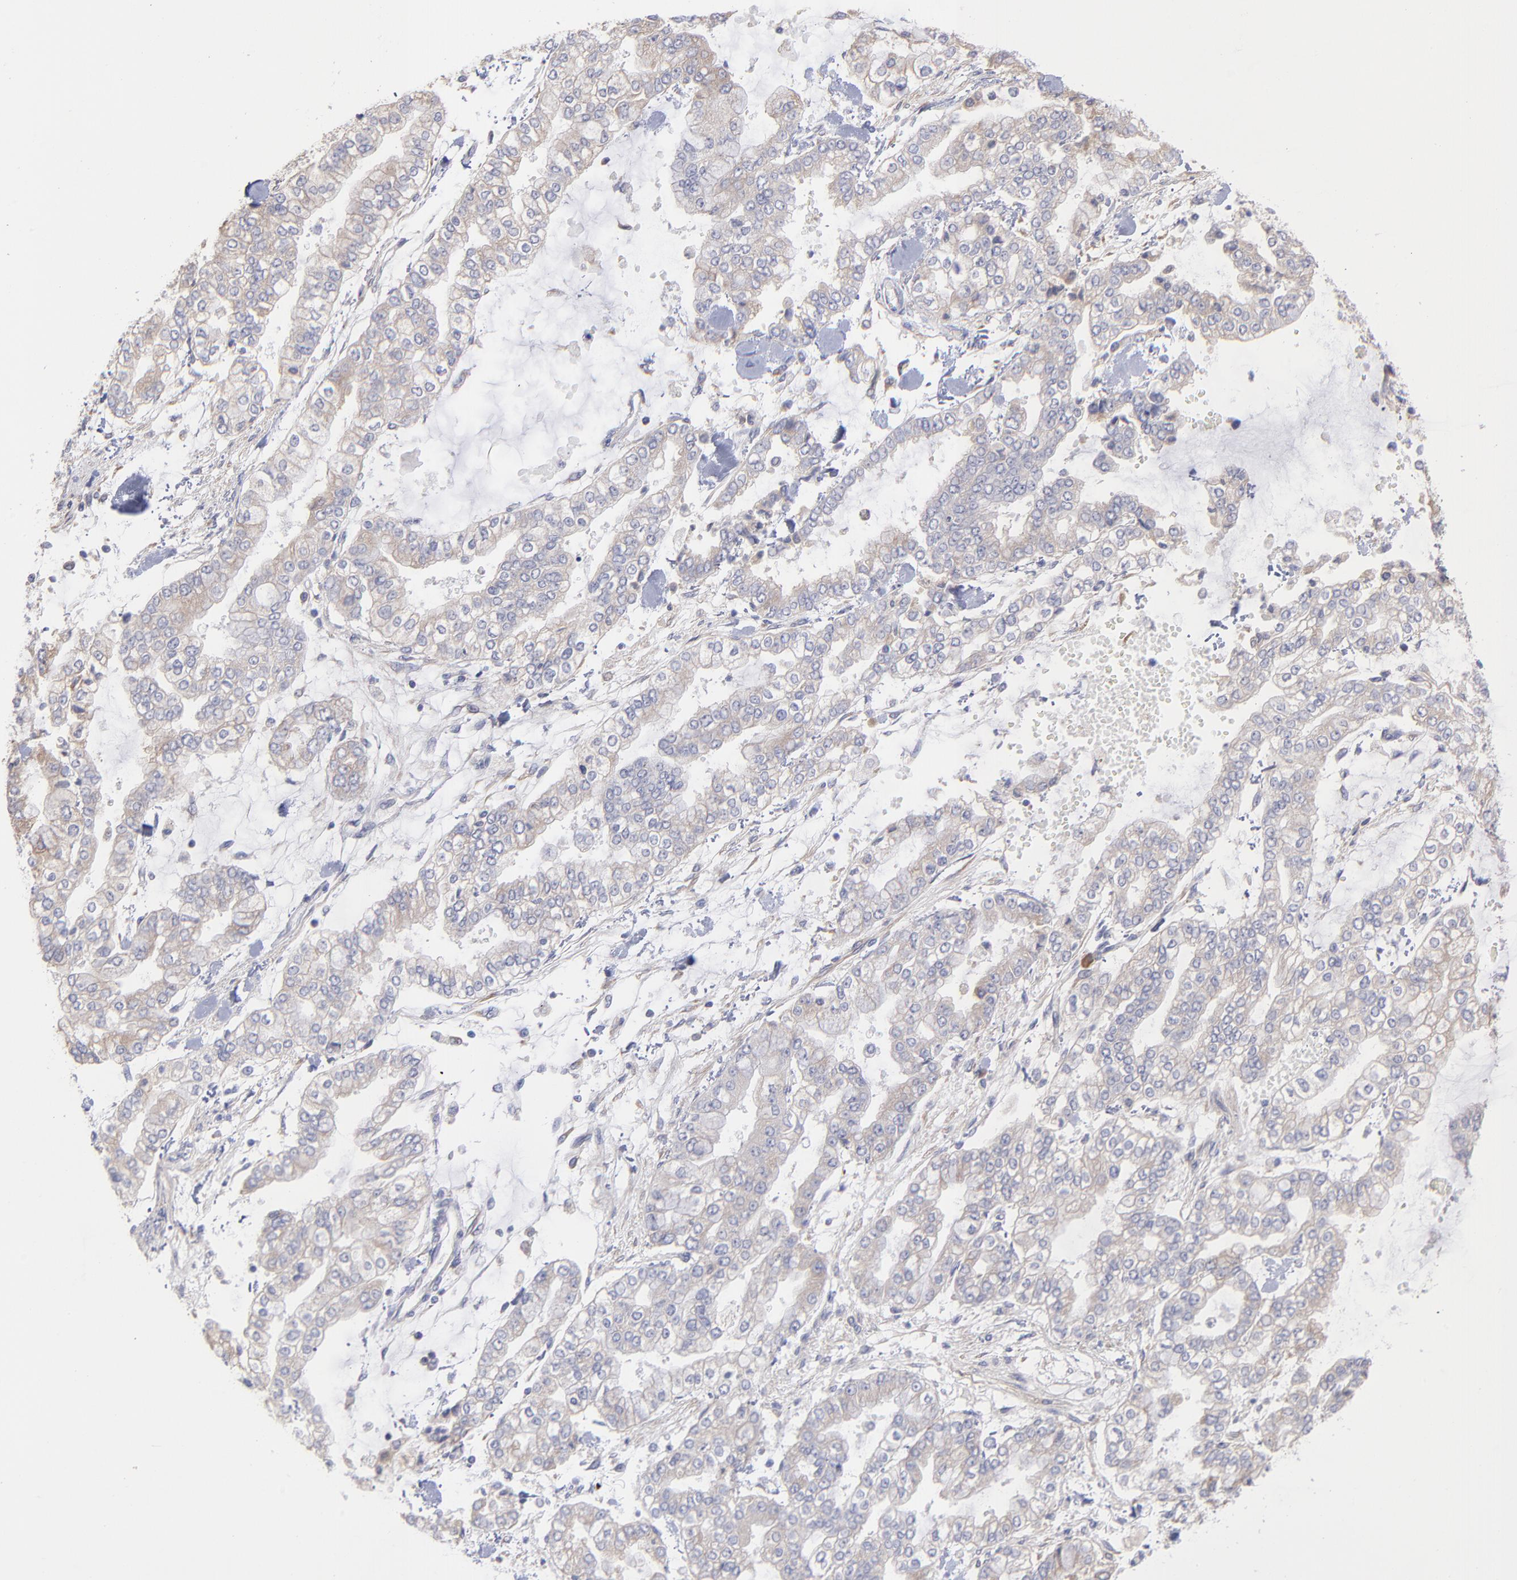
{"staining": {"intensity": "negative", "quantity": "none", "location": "none"}, "tissue": "stomach cancer", "cell_type": "Tumor cells", "image_type": "cancer", "snomed": [{"axis": "morphology", "description": "Normal tissue, NOS"}, {"axis": "morphology", "description": "Adenocarcinoma, NOS"}, {"axis": "topography", "description": "Stomach, upper"}, {"axis": "topography", "description": "Stomach"}], "caption": "Tumor cells are negative for brown protein staining in stomach cancer.", "gene": "RPLP0", "patient": {"sex": "male", "age": 76}}